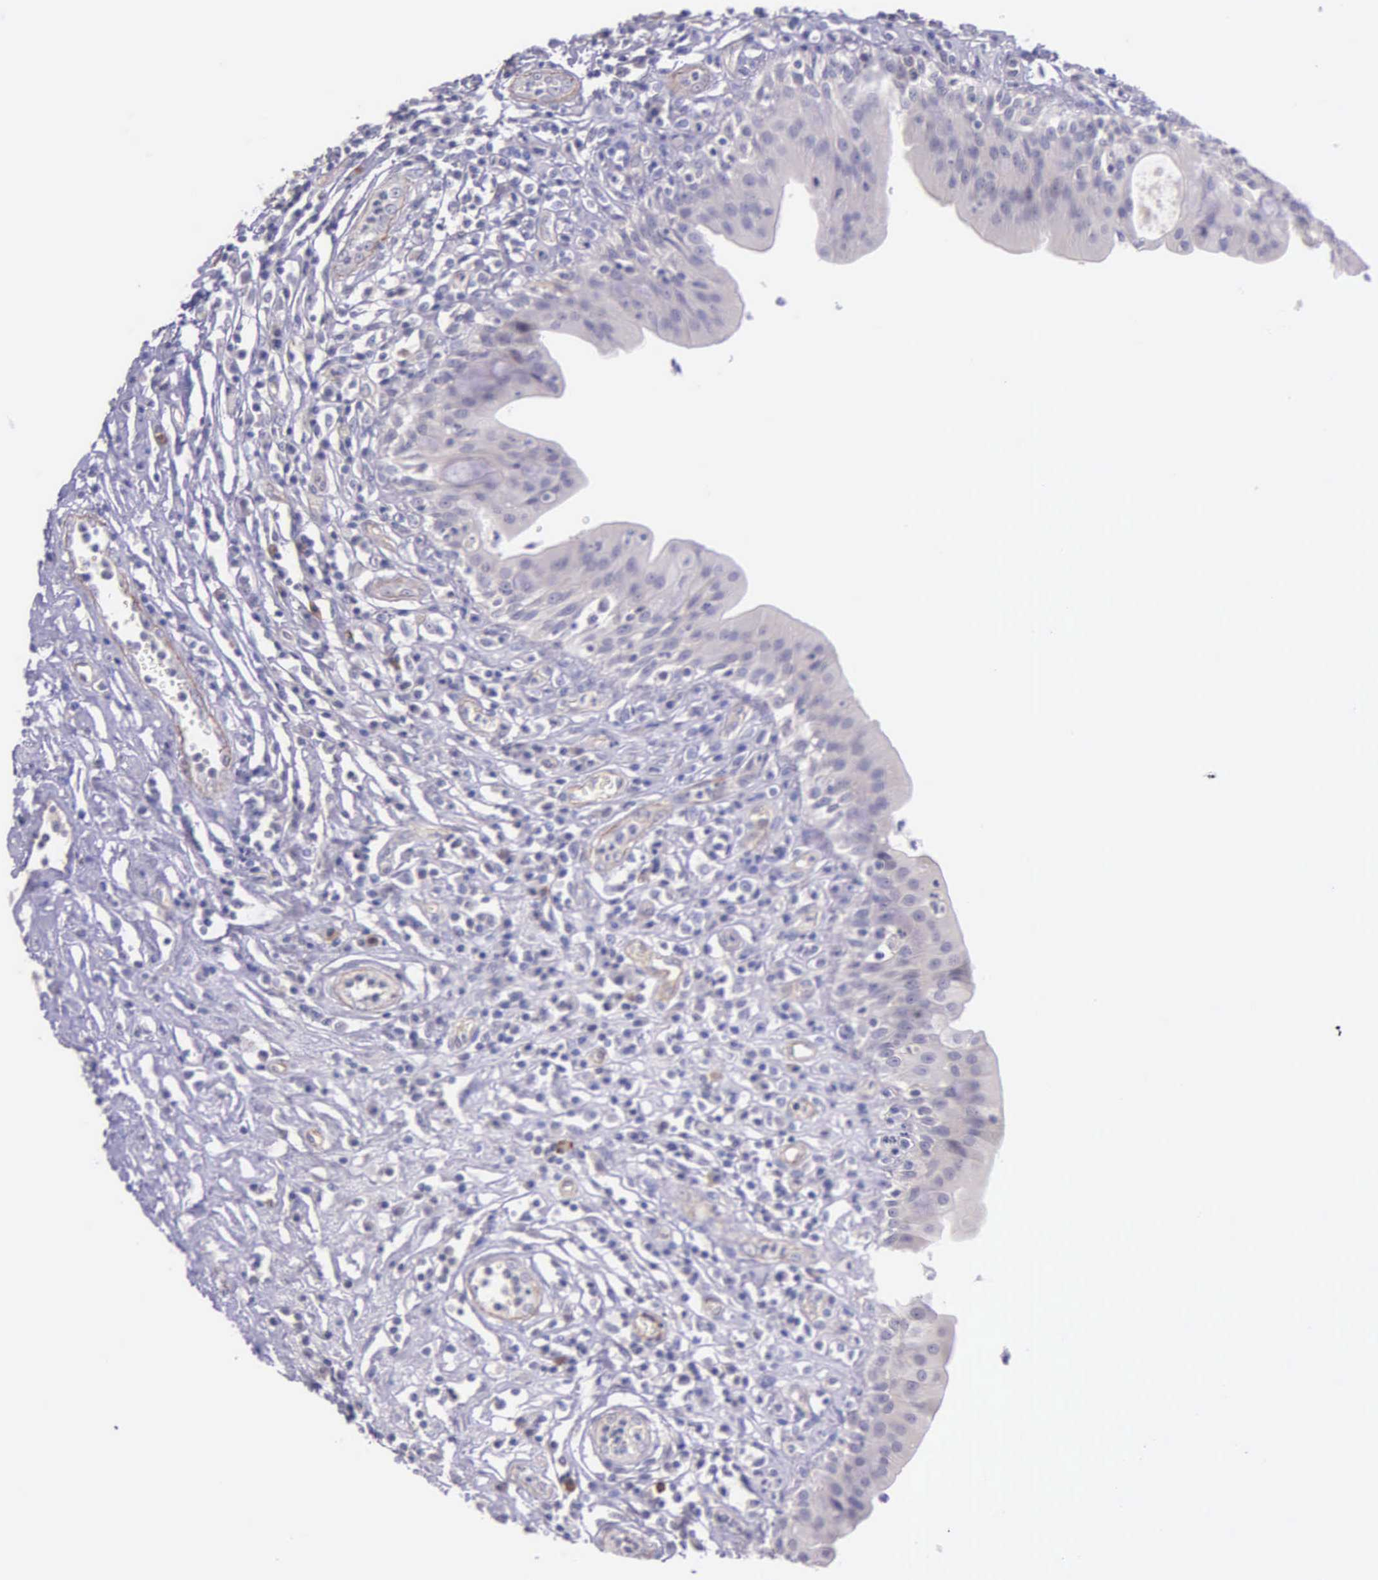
{"staining": {"intensity": "negative", "quantity": "none", "location": "none"}, "tissue": "urinary bladder", "cell_type": "Urothelial cells", "image_type": "normal", "snomed": [{"axis": "morphology", "description": "Normal tissue, NOS"}, {"axis": "topography", "description": "Urinary bladder"}], "caption": "This is a image of IHC staining of unremarkable urinary bladder, which shows no staining in urothelial cells.", "gene": "THSD7A", "patient": {"sex": "female", "age": 85}}